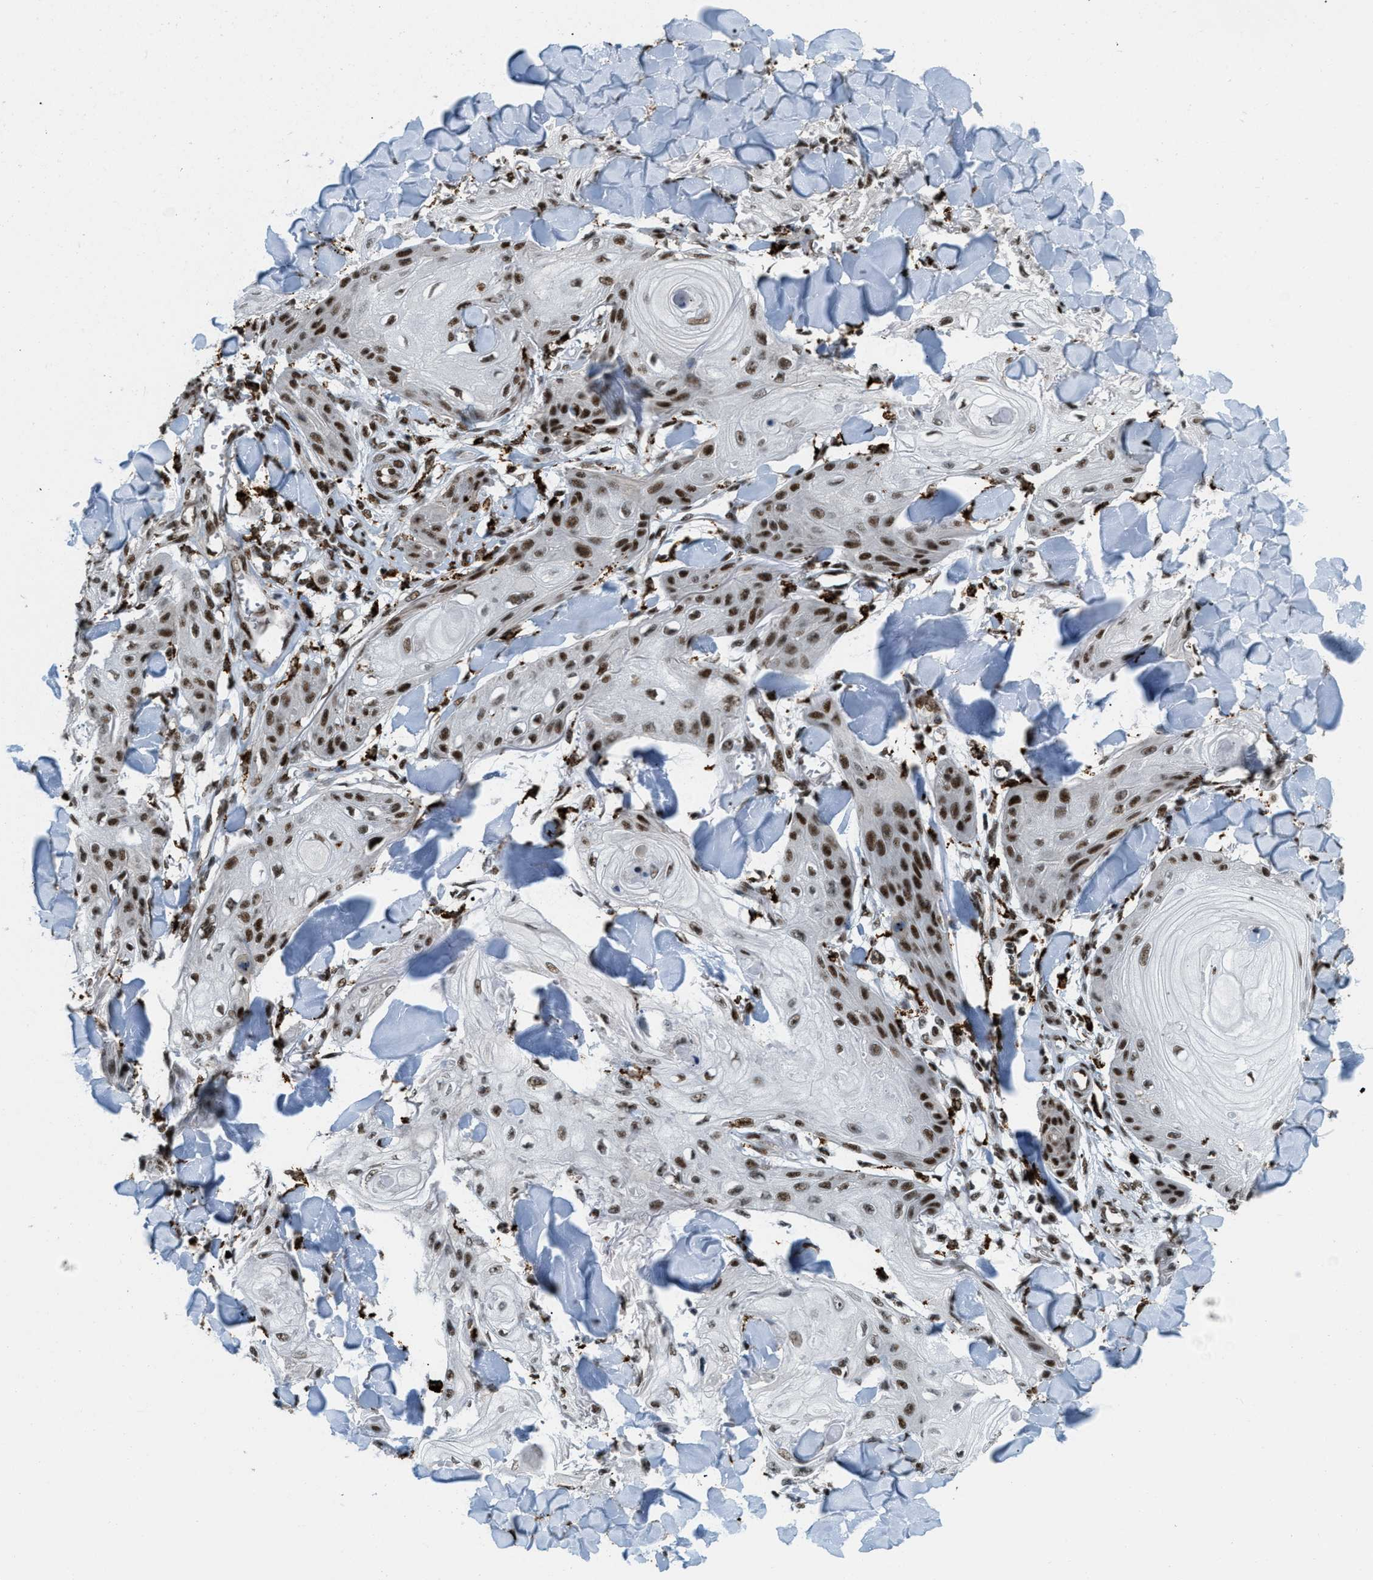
{"staining": {"intensity": "moderate", "quantity": ">75%", "location": "nuclear"}, "tissue": "skin cancer", "cell_type": "Tumor cells", "image_type": "cancer", "snomed": [{"axis": "morphology", "description": "Squamous cell carcinoma, NOS"}, {"axis": "topography", "description": "Skin"}], "caption": "The micrograph reveals staining of squamous cell carcinoma (skin), revealing moderate nuclear protein expression (brown color) within tumor cells.", "gene": "NUMA1", "patient": {"sex": "male", "age": 74}}